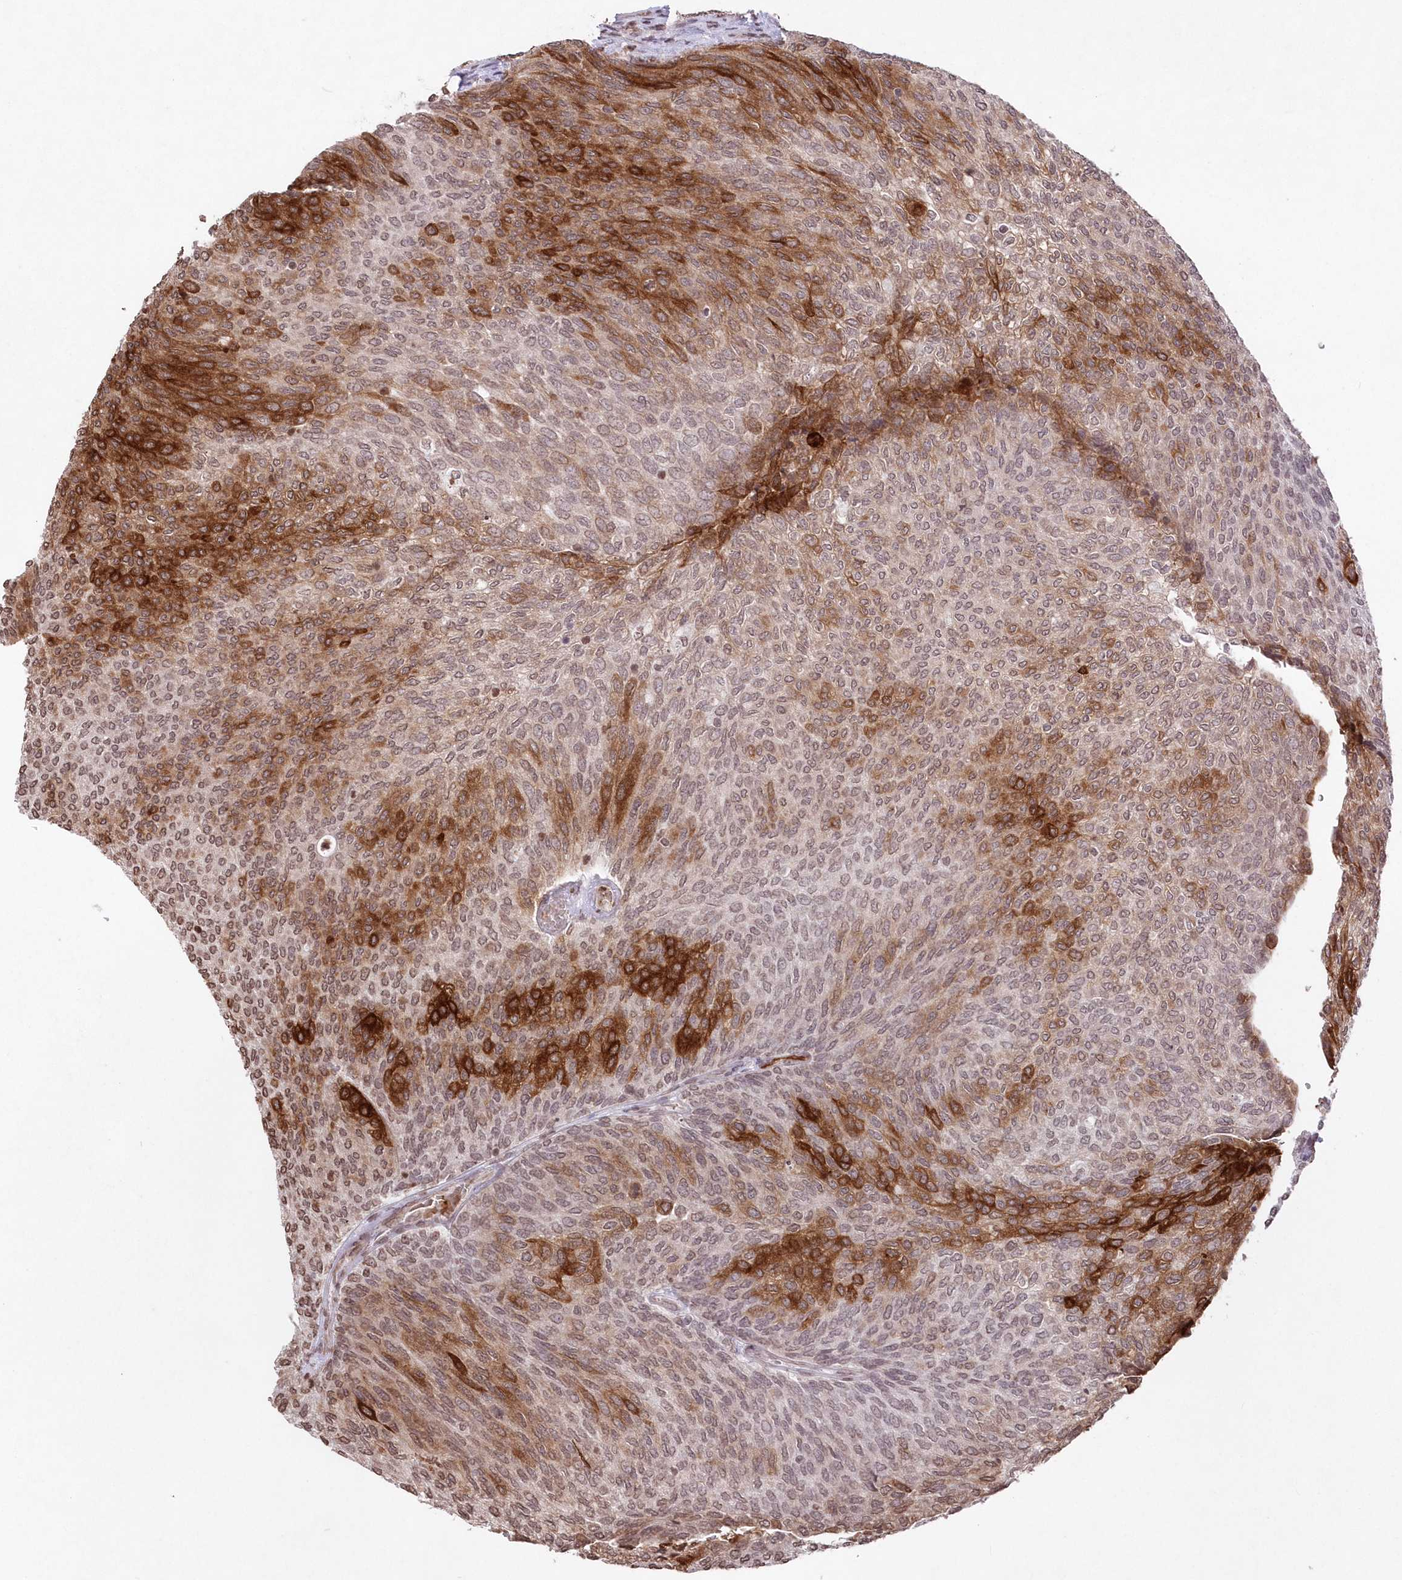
{"staining": {"intensity": "strong", "quantity": "25%-75%", "location": "cytoplasmic/membranous,nuclear"}, "tissue": "urothelial cancer", "cell_type": "Tumor cells", "image_type": "cancer", "snomed": [{"axis": "morphology", "description": "Urothelial carcinoma, Low grade"}, {"axis": "topography", "description": "Urinary bladder"}], "caption": "Urothelial cancer stained with a protein marker demonstrates strong staining in tumor cells.", "gene": "RBM27", "patient": {"sex": "female", "age": 79}}